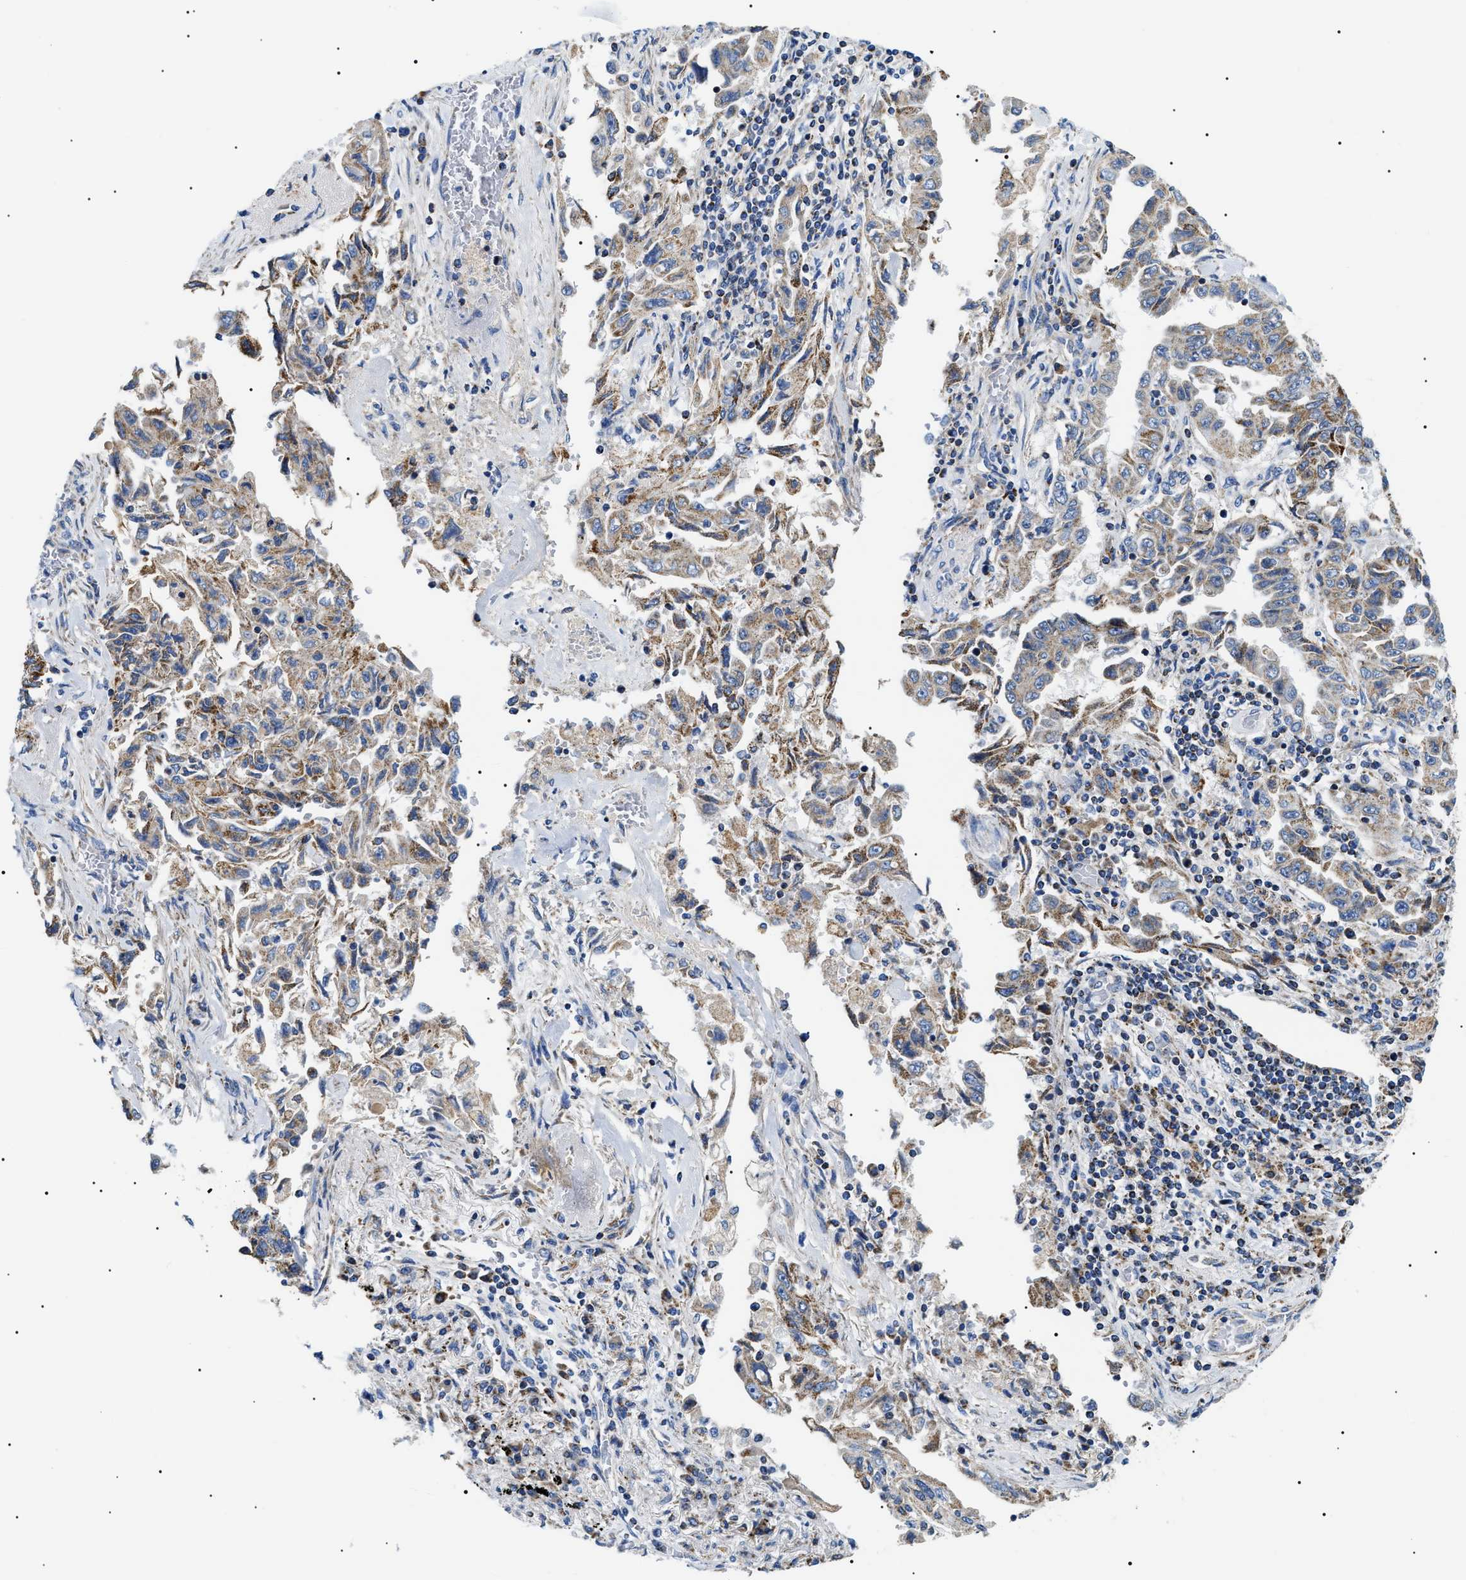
{"staining": {"intensity": "weak", "quantity": ">75%", "location": "cytoplasmic/membranous"}, "tissue": "lung cancer", "cell_type": "Tumor cells", "image_type": "cancer", "snomed": [{"axis": "morphology", "description": "Adenocarcinoma, NOS"}, {"axis": "topography", "description": "Lung"}], "caption": "An image of lung cancer (adenocarcinoma) stained for a protein demonstrates weak cytoplasmic/membranous brown staining in tumor cells. (Brightfield microscopy of DAB IHC at high magnification).", "gene": "OXSM", "patient": {"sex": "female", "age": 51}}